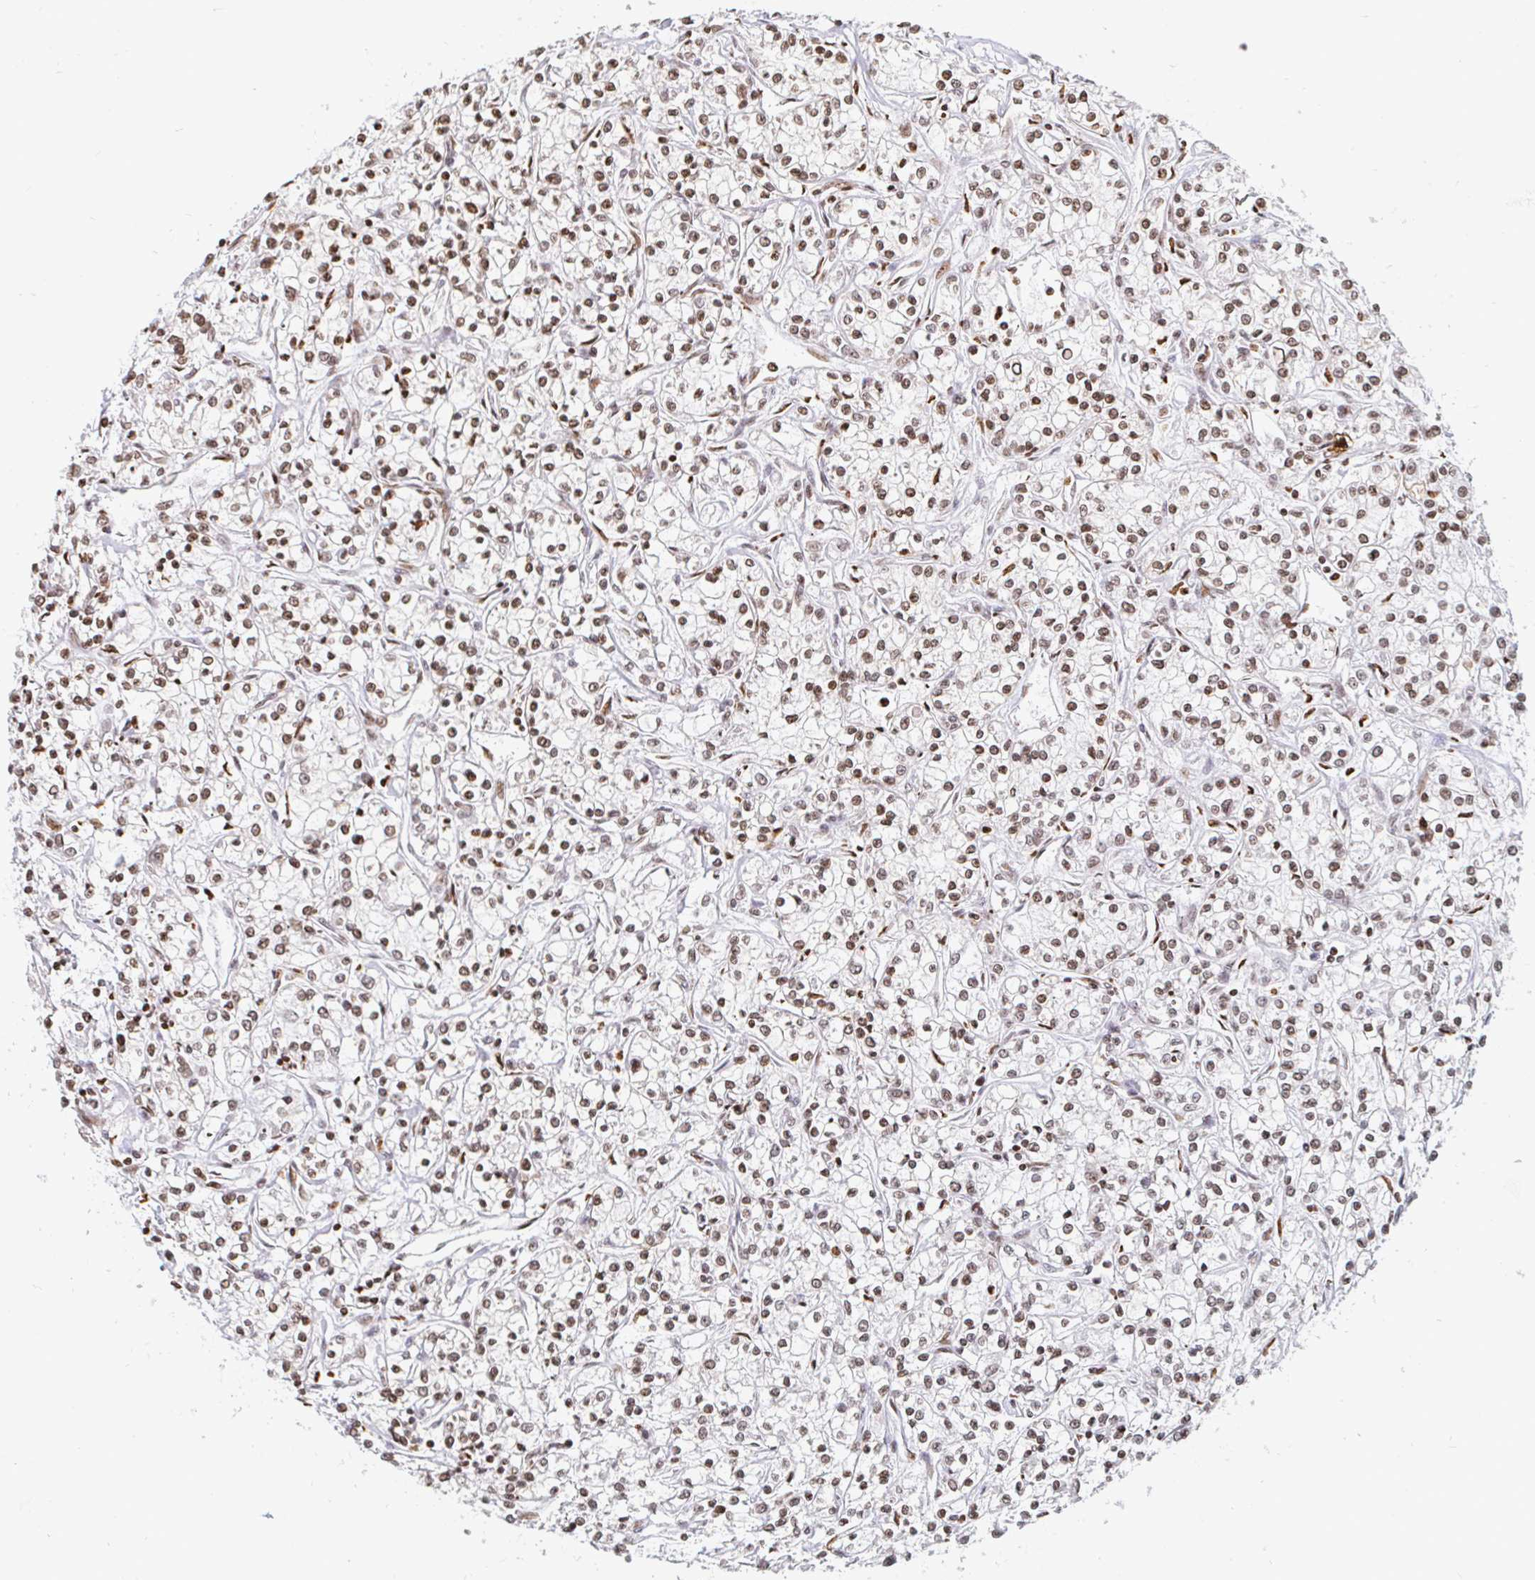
{"staining": {"intensity": "moderate", "quantity": ">75%", "location": "nuclear"}, "tissue": "renal cancer", "cell_type": "Tumor cells", "image_type": "cancer", "snomed": [{"axis": "morphology", "description": "Adenocarcinoma, NOS"}, {"axis": "topography", "description": "Kidney"}], "caption": "Adenocarcinoma (renal) was stained to show a protein in brown. There is medium levels of moderate nuclear positivity in approximately >75% of tumor cells. The protein is stained brown, and the nuclei are stained in blue (DAB (3,3'-diaminobenzidine) IHC with brightfield microscopy, high magnification).", "gene": "HOXC10", "patient": {"sex": "female", "age": 59}}